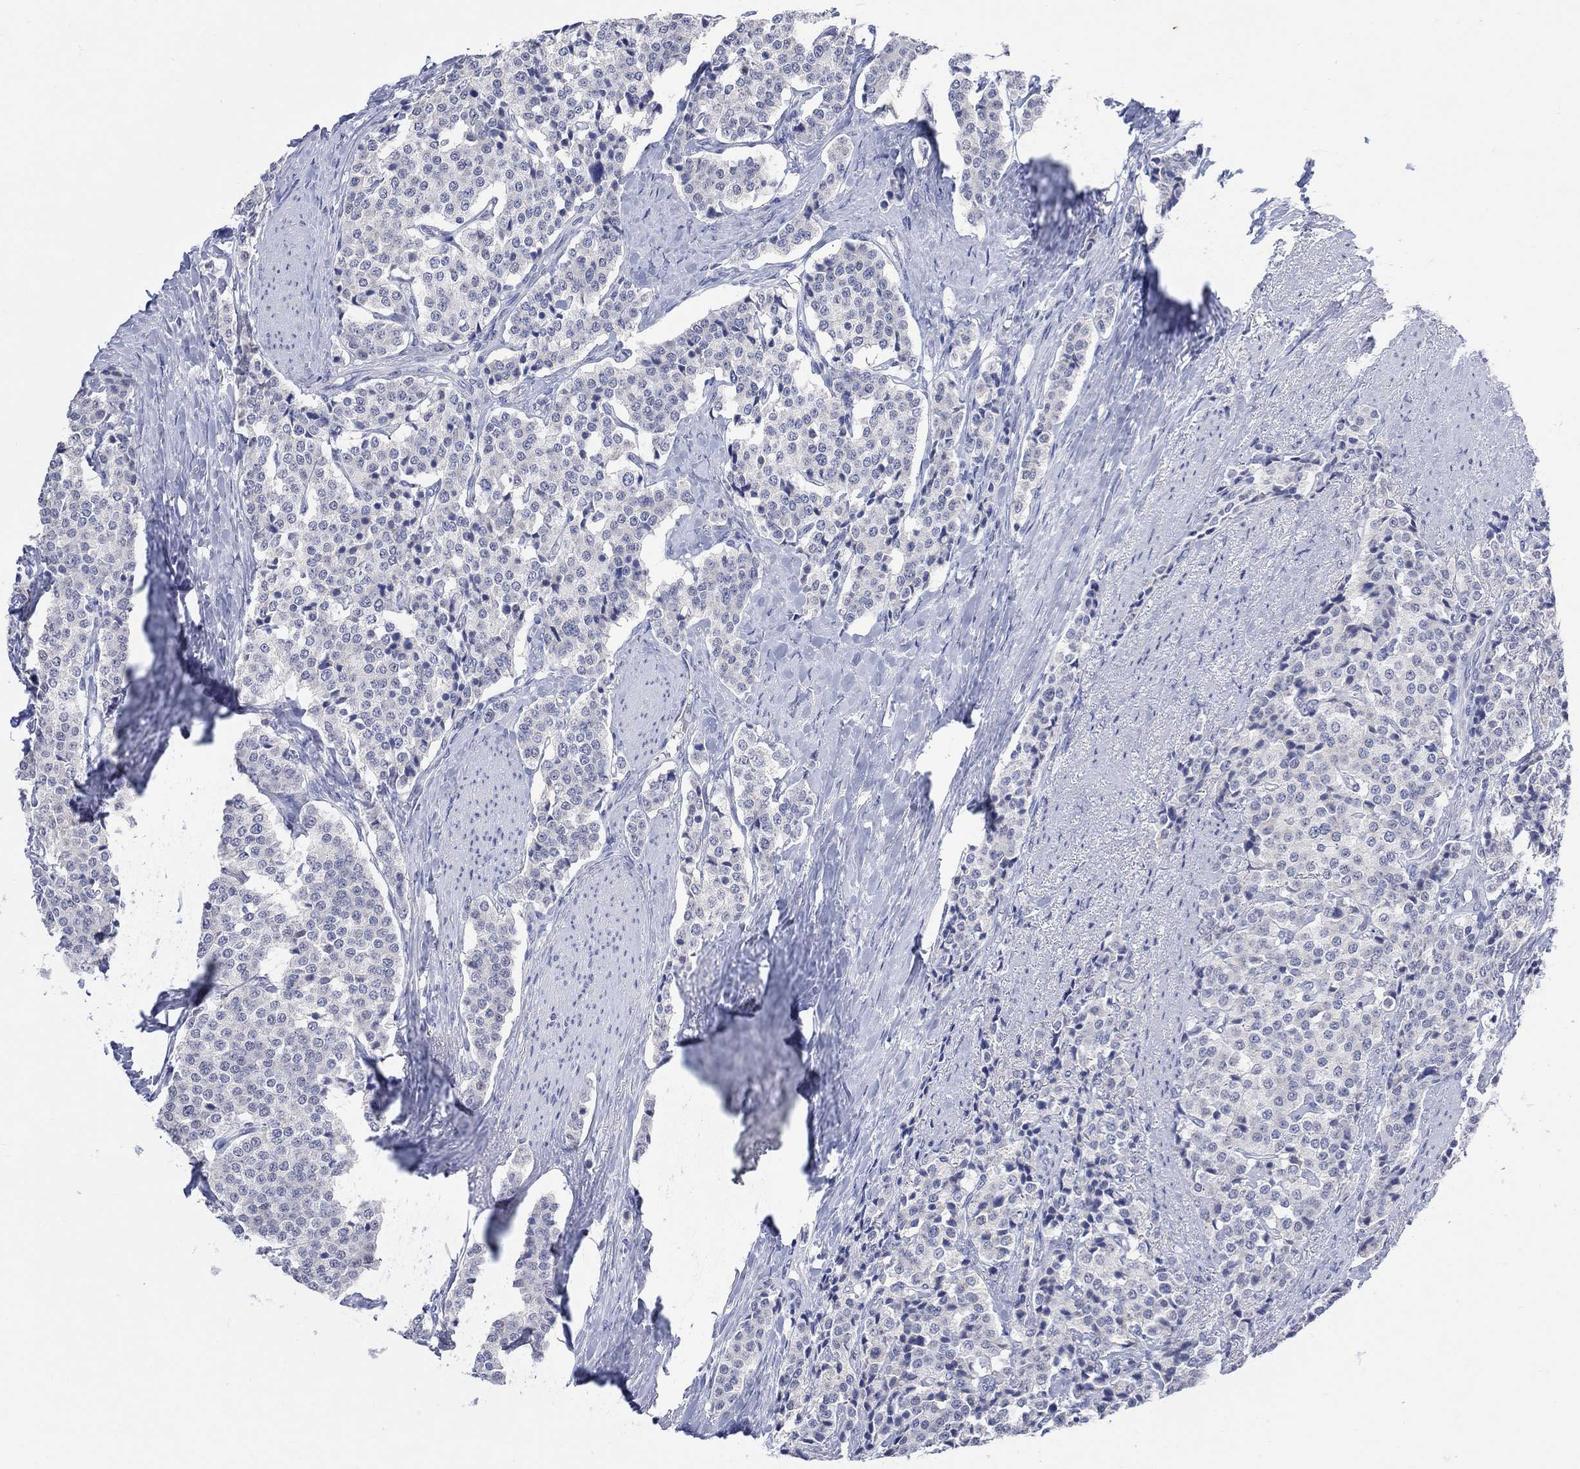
{"staining": {"intensity": "negative", "quantity": "none", "location": "none"}, "tissue": "carcinoid", "cell_type": "Tumor cells", "image_type": "cancer", "snomed": [{"axis": "morphology", "description": "Carcinoid, malignant, NOS"}, {"axis": "topography", "description": "Small intestine"}], "caption": "Immunohistochemistry micrograph of neoplastic tissue: human carcinoid stained with DAB (3,3'-diaminobenzidine) displays no significant protein positivity in tumor cells.", "gene": "FBP2", "patient": {"sex": "female", "age": 58}}